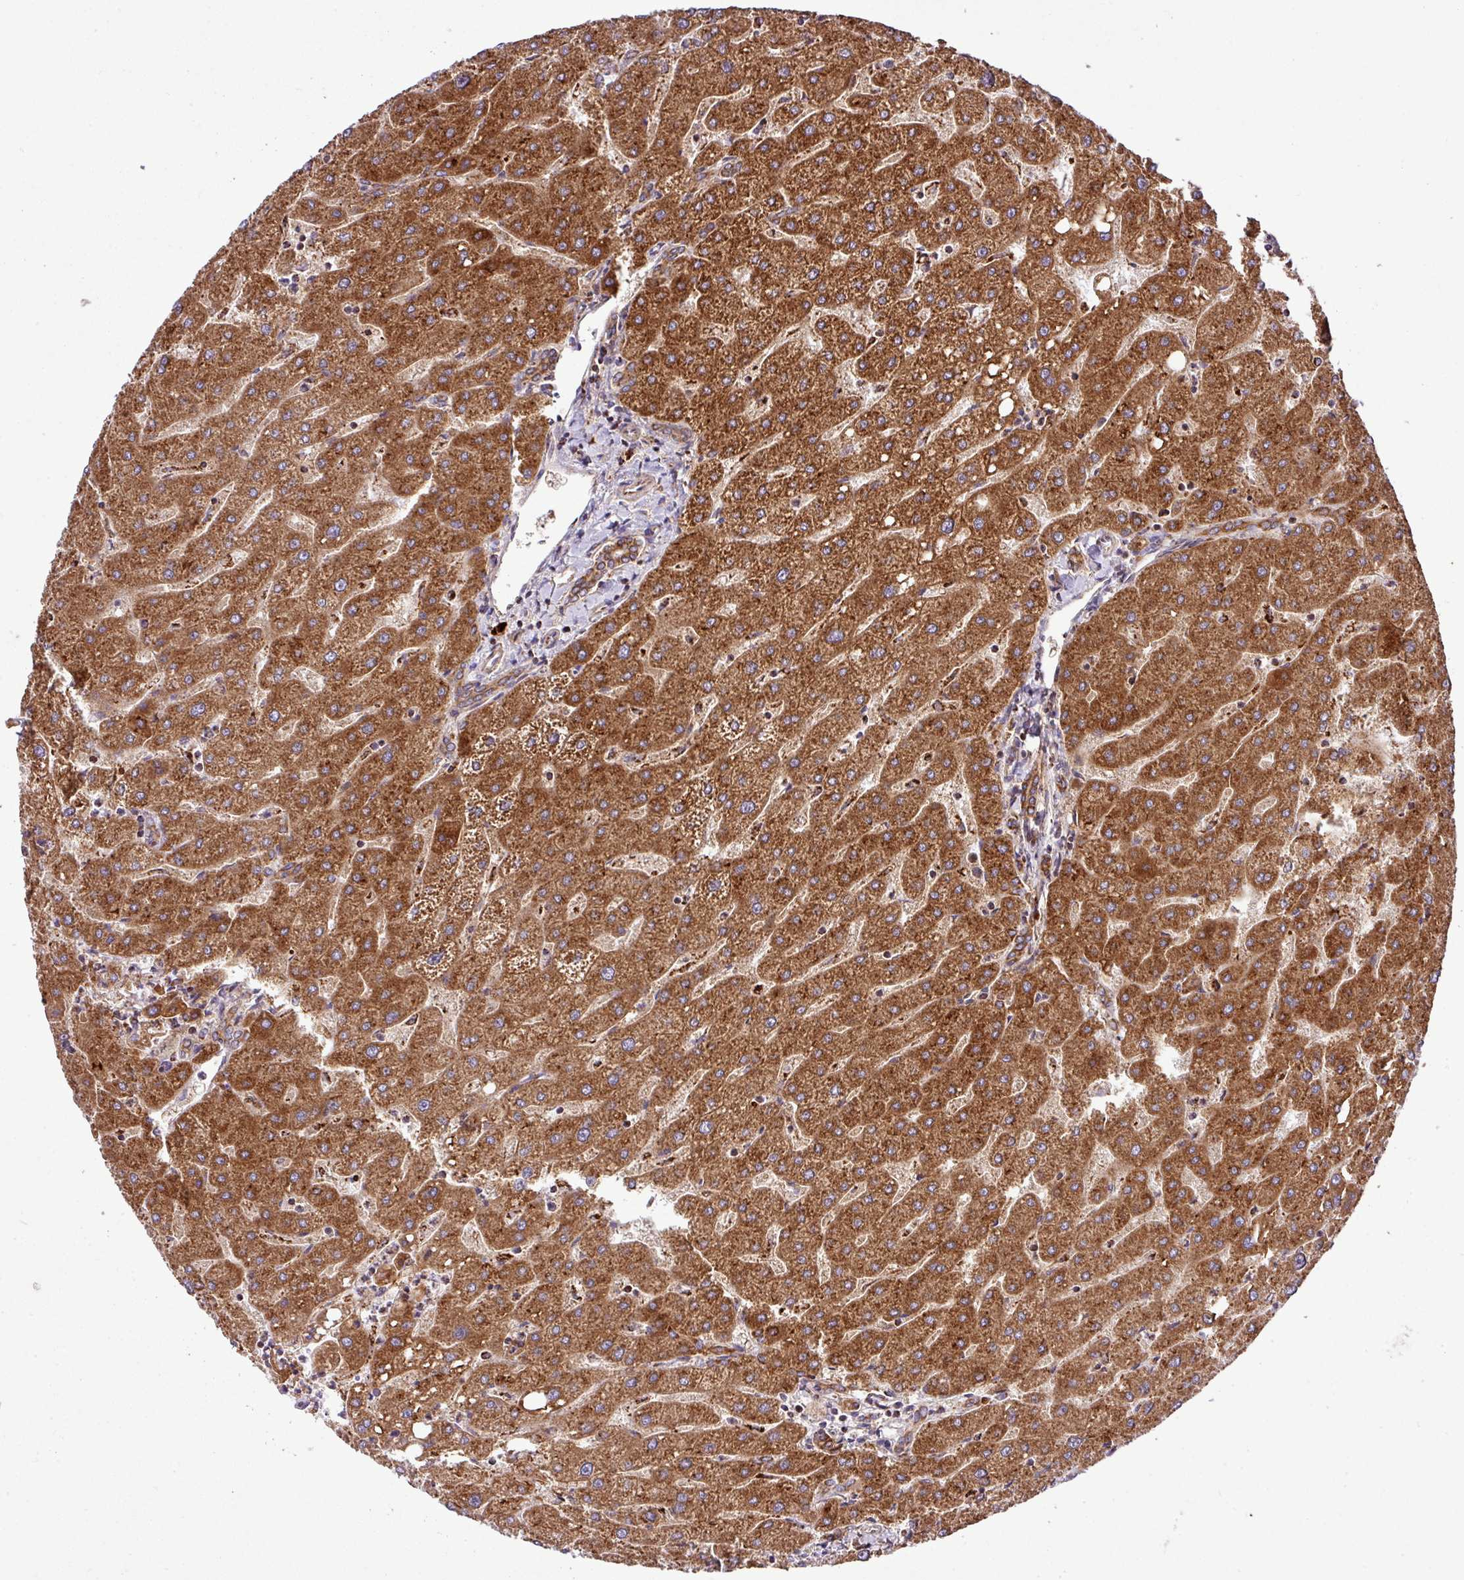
{"staining": {"intensity": "moderate", "quantity": ">75%", "location": "cytoplasmic/membranous"}, "tissue": "liver", "cell_type": "Cholangiocytes", "image_type": "normal", "snomed": [{"axis": "morphology", "description": "Normal tissue, NOS"}, {"axis": "topography", "description": "Liver"}], "caption": "Immunohistochemical staining of normal human liver displays >75% levels of moderate cytoplasmic/membranous protein staining in approximately >75% of cholangiocytes.", "gene": "ZNF569", "patient": {"sex": "male", "age": 67}}